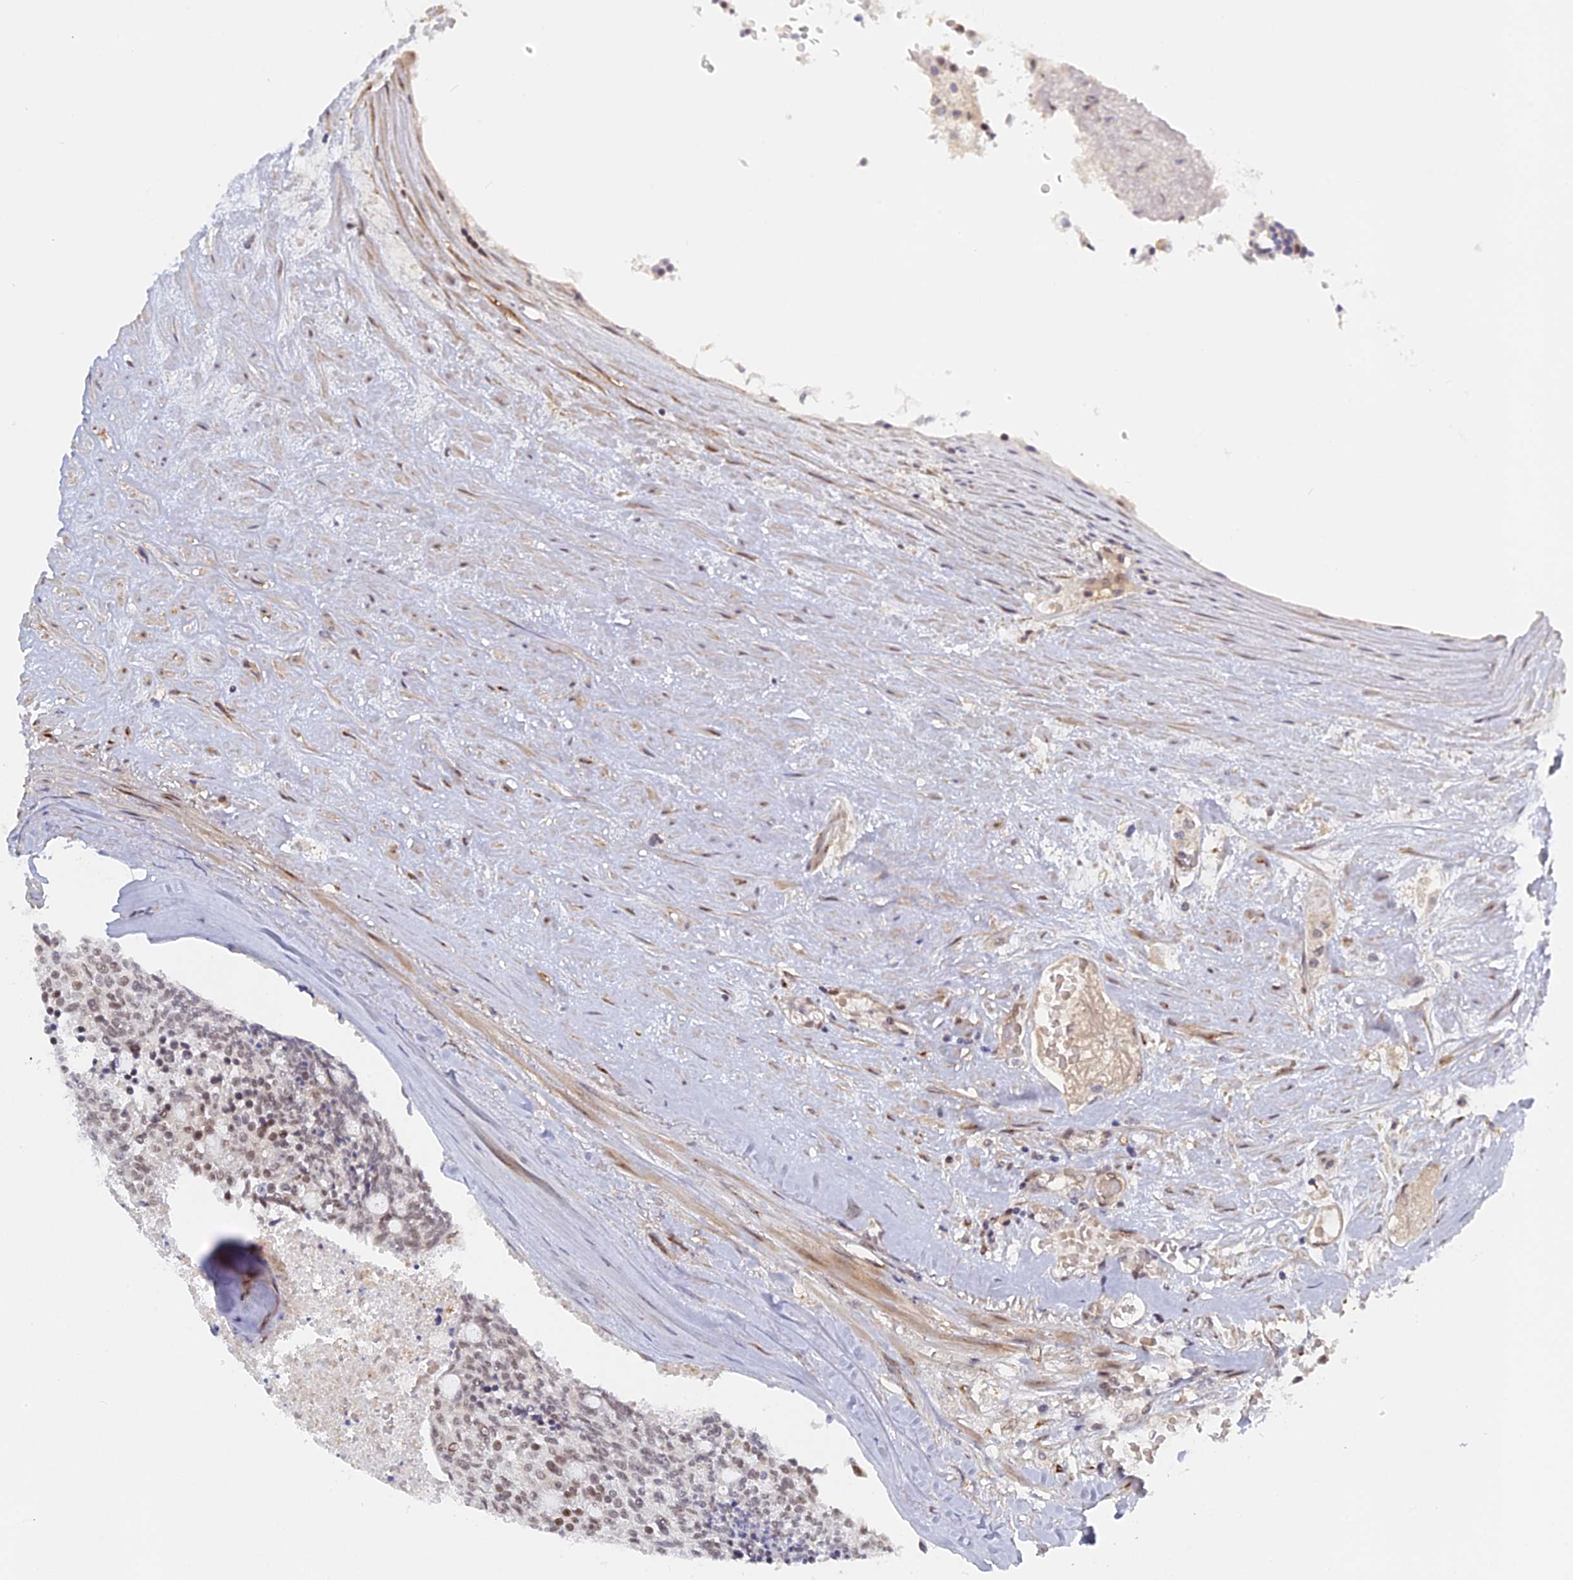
{"staining": {"intensity": "moderate", "quantity": ">75%", "location": "nuclear"}, "tissue": "carcinoid", "cell_type": "Tumor cells", "image_type": "cancer", "snomed": [{"axis": "morphology", "description": "Carcinoid, malignant, NOS"}, {"axis": "topography", "description": "Pancreas"}], "caption": "DAB immunohistochemical staining of human malignant carcinoid demonstrates moderate nuclear protein positivity in about >75% of tumor cells. (Brightfield microscopy of DAB IHC at high magnification).", "gene": "CCDC85A", "patient": {"sex": "female", "age": 54}}